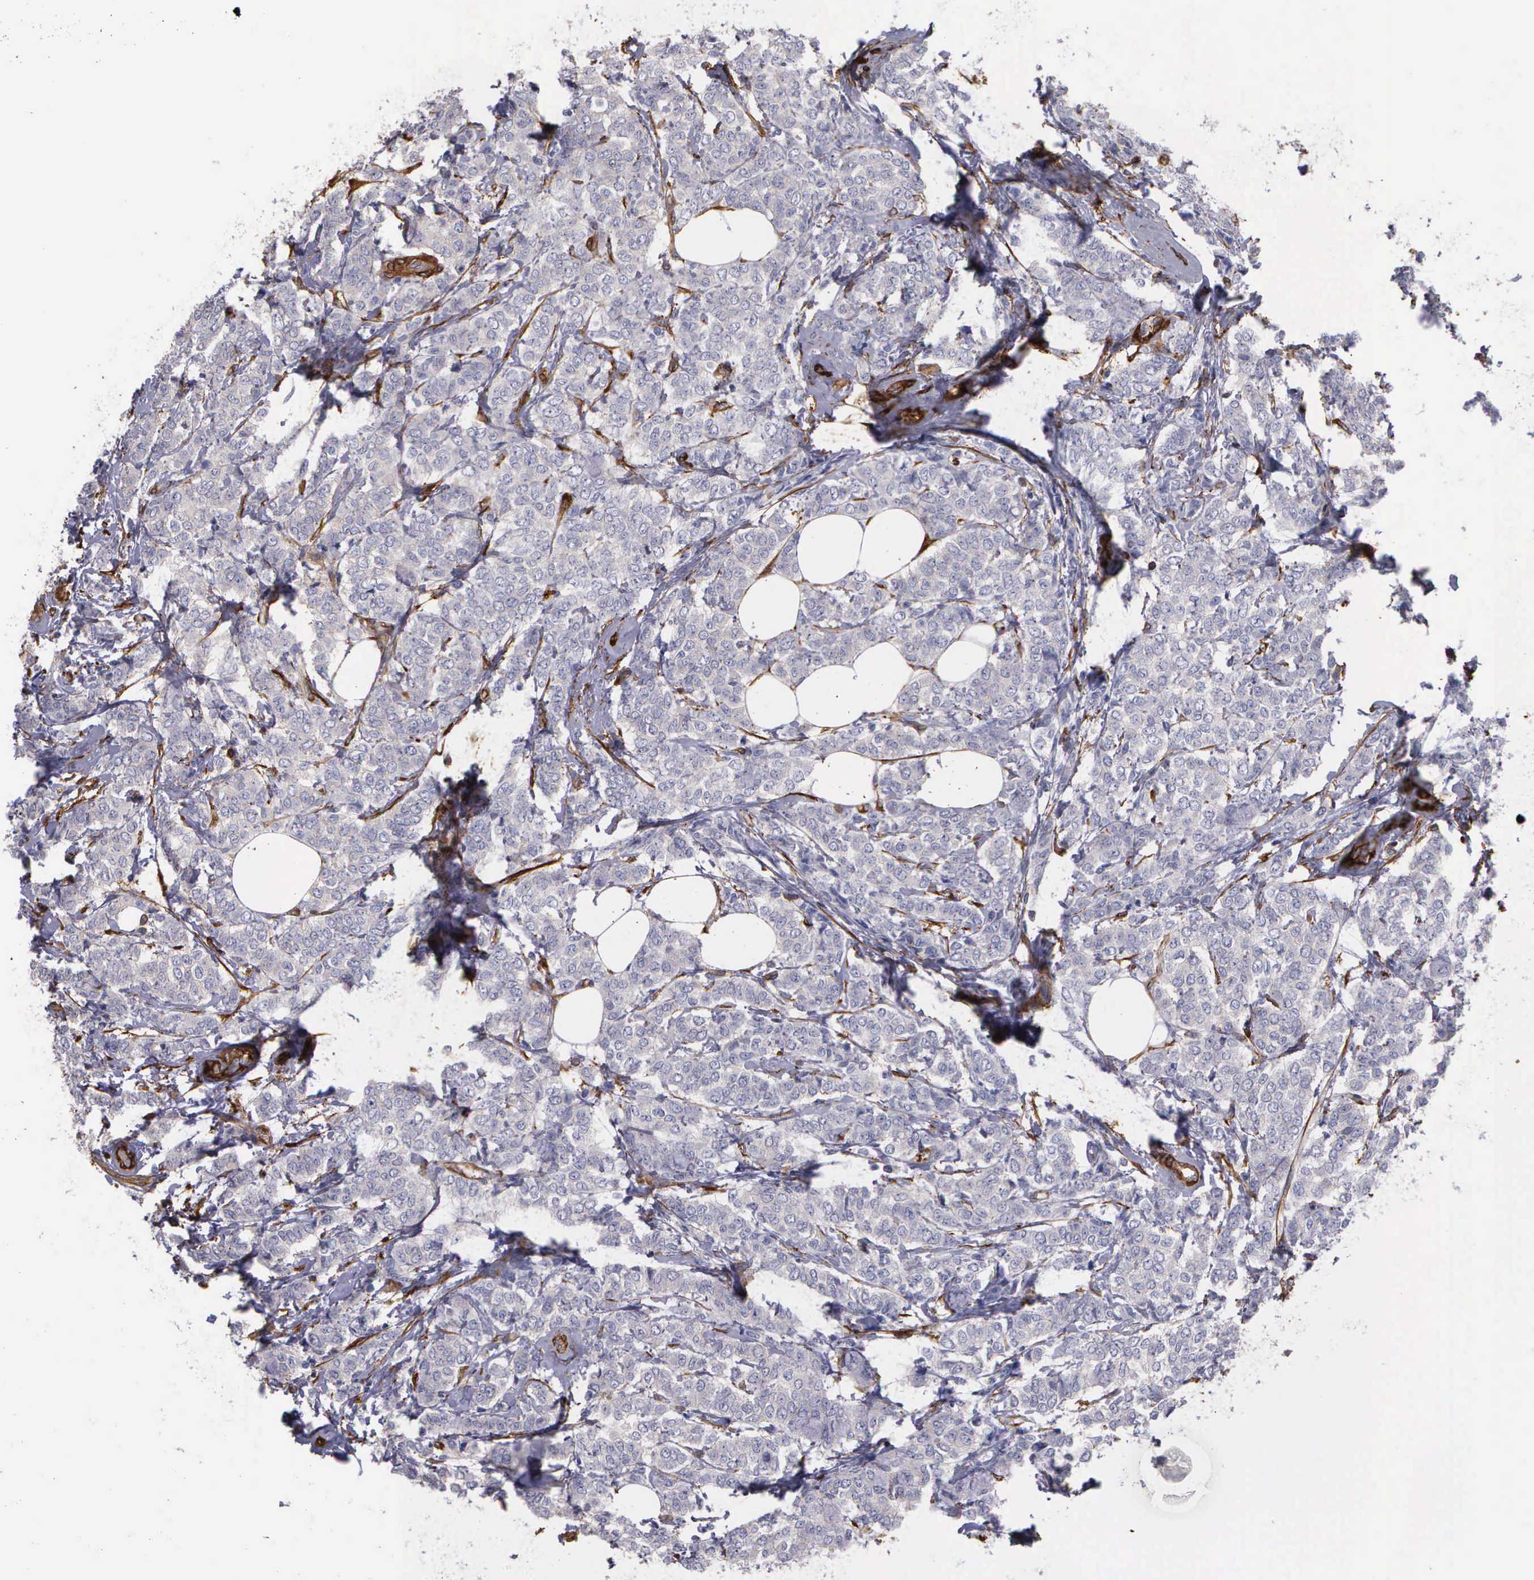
{"staining": {"intensity": "negative", "quantity": "none", "location": "none"}, "tissue": "breast cancer", "cell_type": "Tumor cells", "image_type": "cancer", "snomed": [{"axis": "morphology", "description": "Lobular carcinoma"}, {"axis": "topography", "description": "Breast"}], "caption": "Lobular carcinoma (breast) was stained to show a protein in brown. There is no significant positivity in tumor cells.", "gene": "FLNA", "patient": {"sex": "female", "age": 60}}